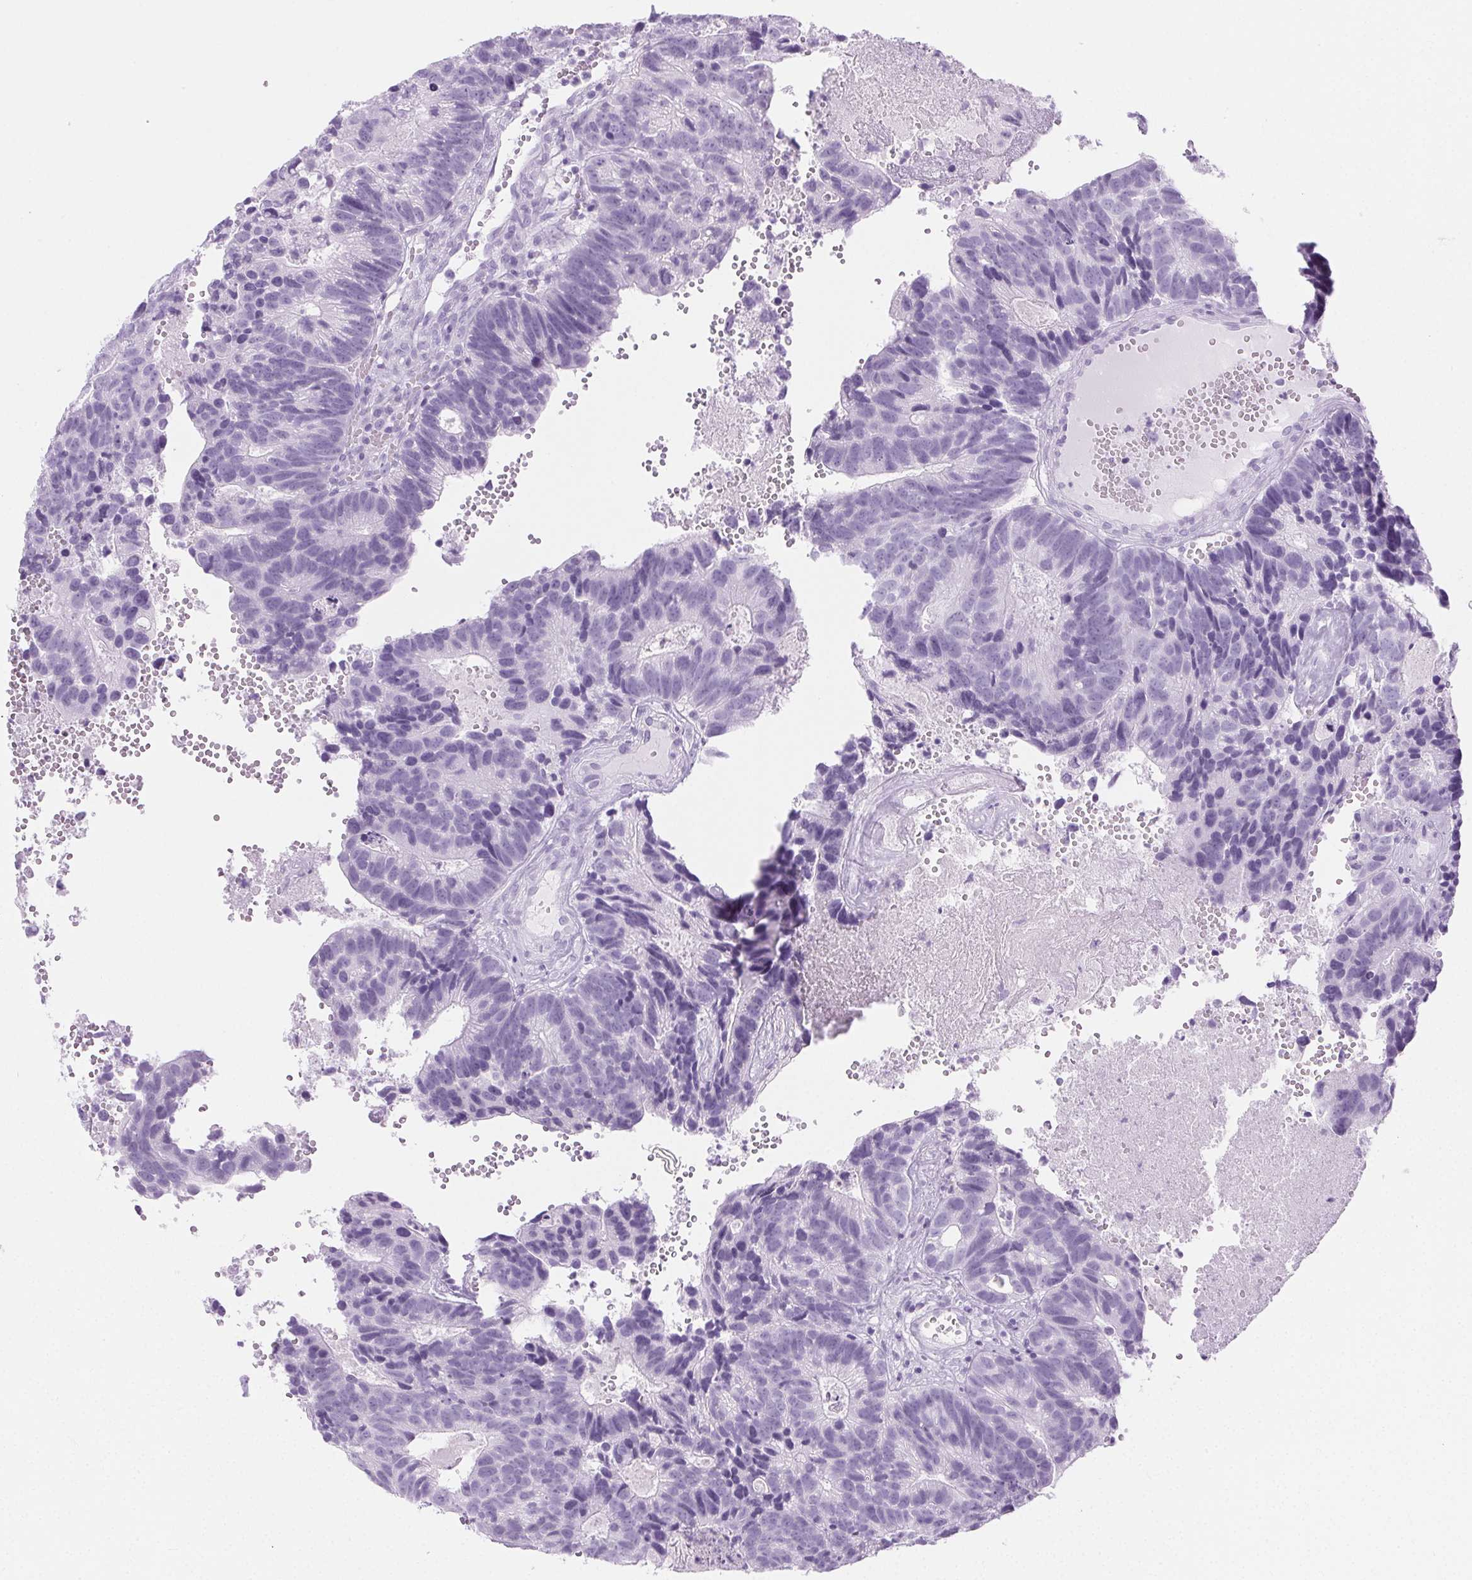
{"staining": {"intensity": "negative", "quantity": "none", "location": "none"}, "tissue": "head and neck cancer", "cell_type": "Tumor cells", "image_type": "cancer", "snomed": [{"axis": "morphology", "description": "Adenocarcinoma, NOS"}, {"axis": "topography", "description": "Head-Neck"}], "caption": "There is no significant expression in tumor cells of head and neck cancer. Brightfield microscopy of IHC stained with DAB (3,3'-diaminobenzidine) (brown) and hematoxylin (blue), captured at high magnification.", "gene": "PI3", "patient": {"sex": "male", "age": 62}}